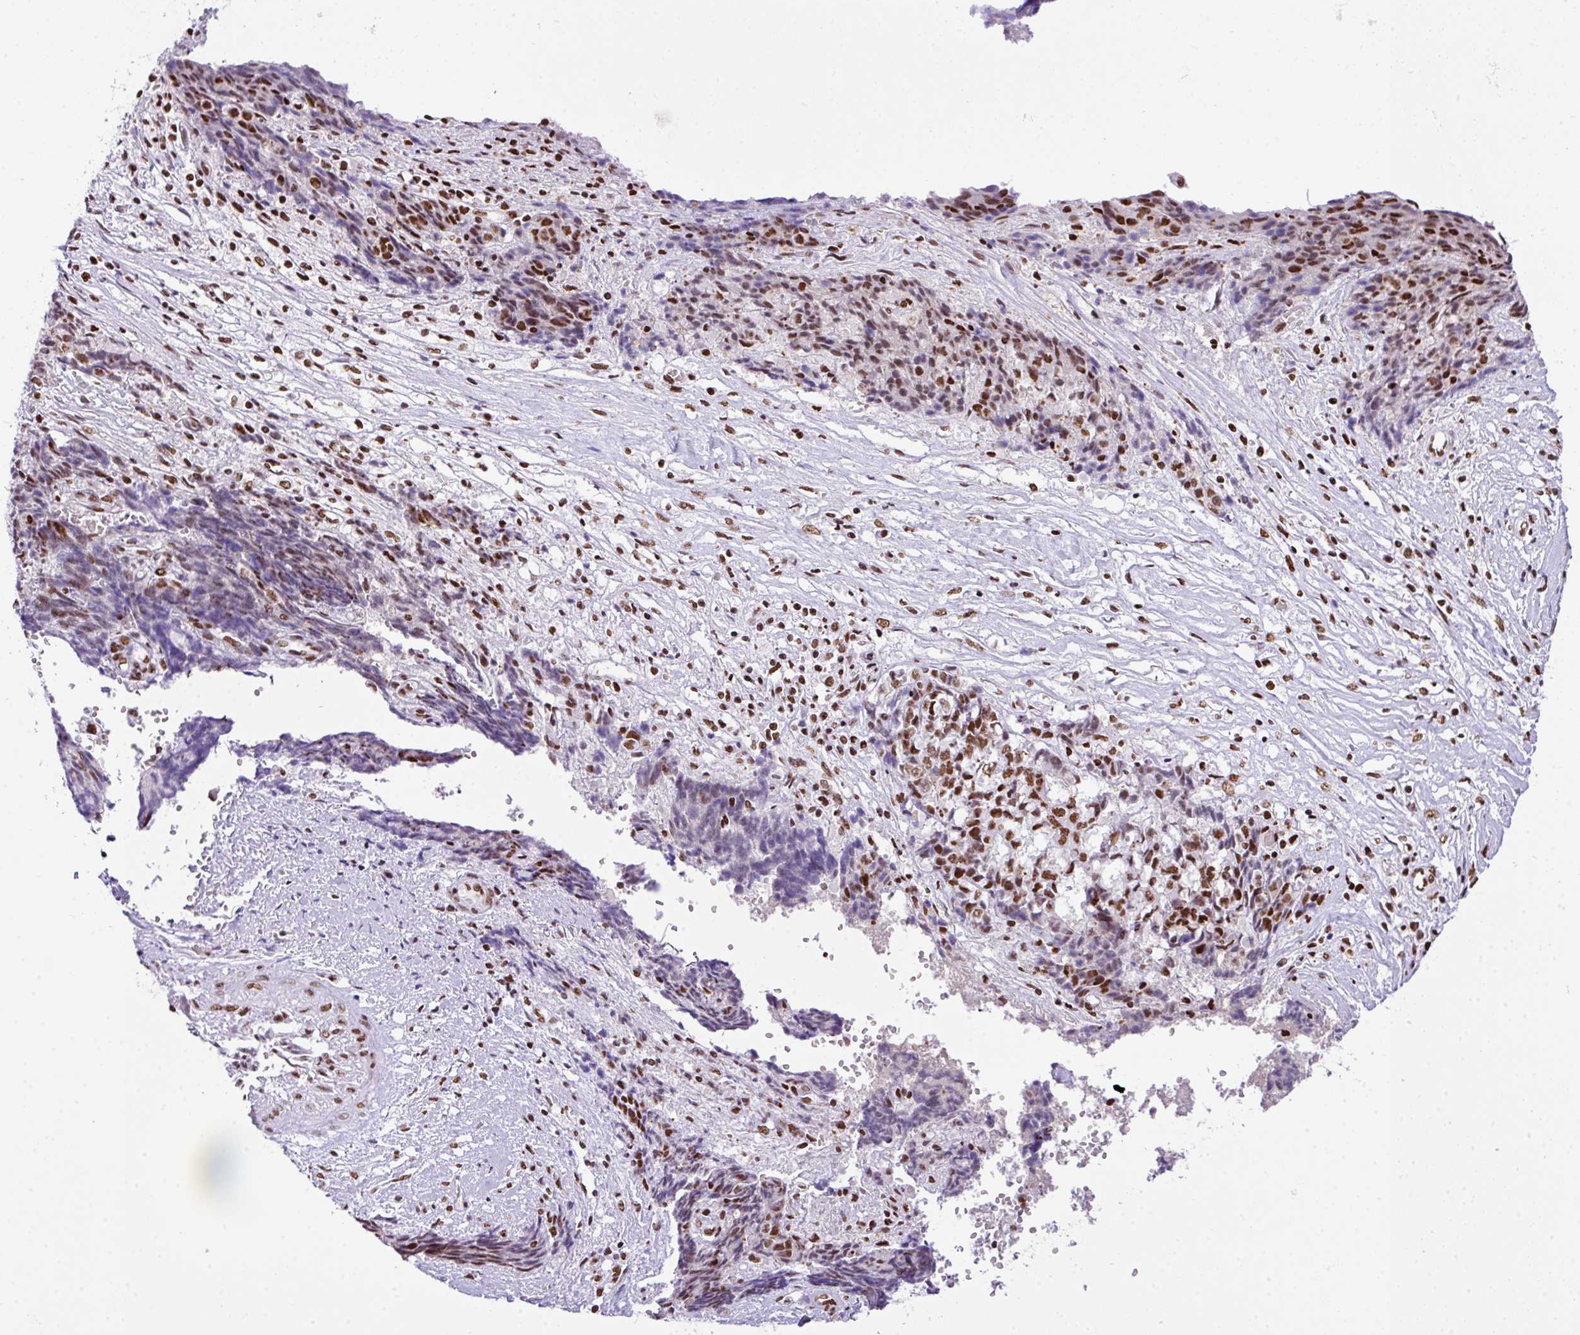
{"staining": {"intensity": "moderate", "quantity": "25%-75%", "location": "nuclear"}, "tissue": "ovarian cancer", "cell_type": "Tumor cells", "image_type": "cancer", "snomed": [{"axis": "morphology", "description": "Carcinoma, endometroid"}, {"axis": "topography", "description": "Ovary"}], "caption": "A histopathology image of human ovarian endometroid carcinoma stained for a protein displays moderate nuclear brown staining in tumor cells.", "gene": "RARG", "patient": {"sex": "female", "age": 42}}